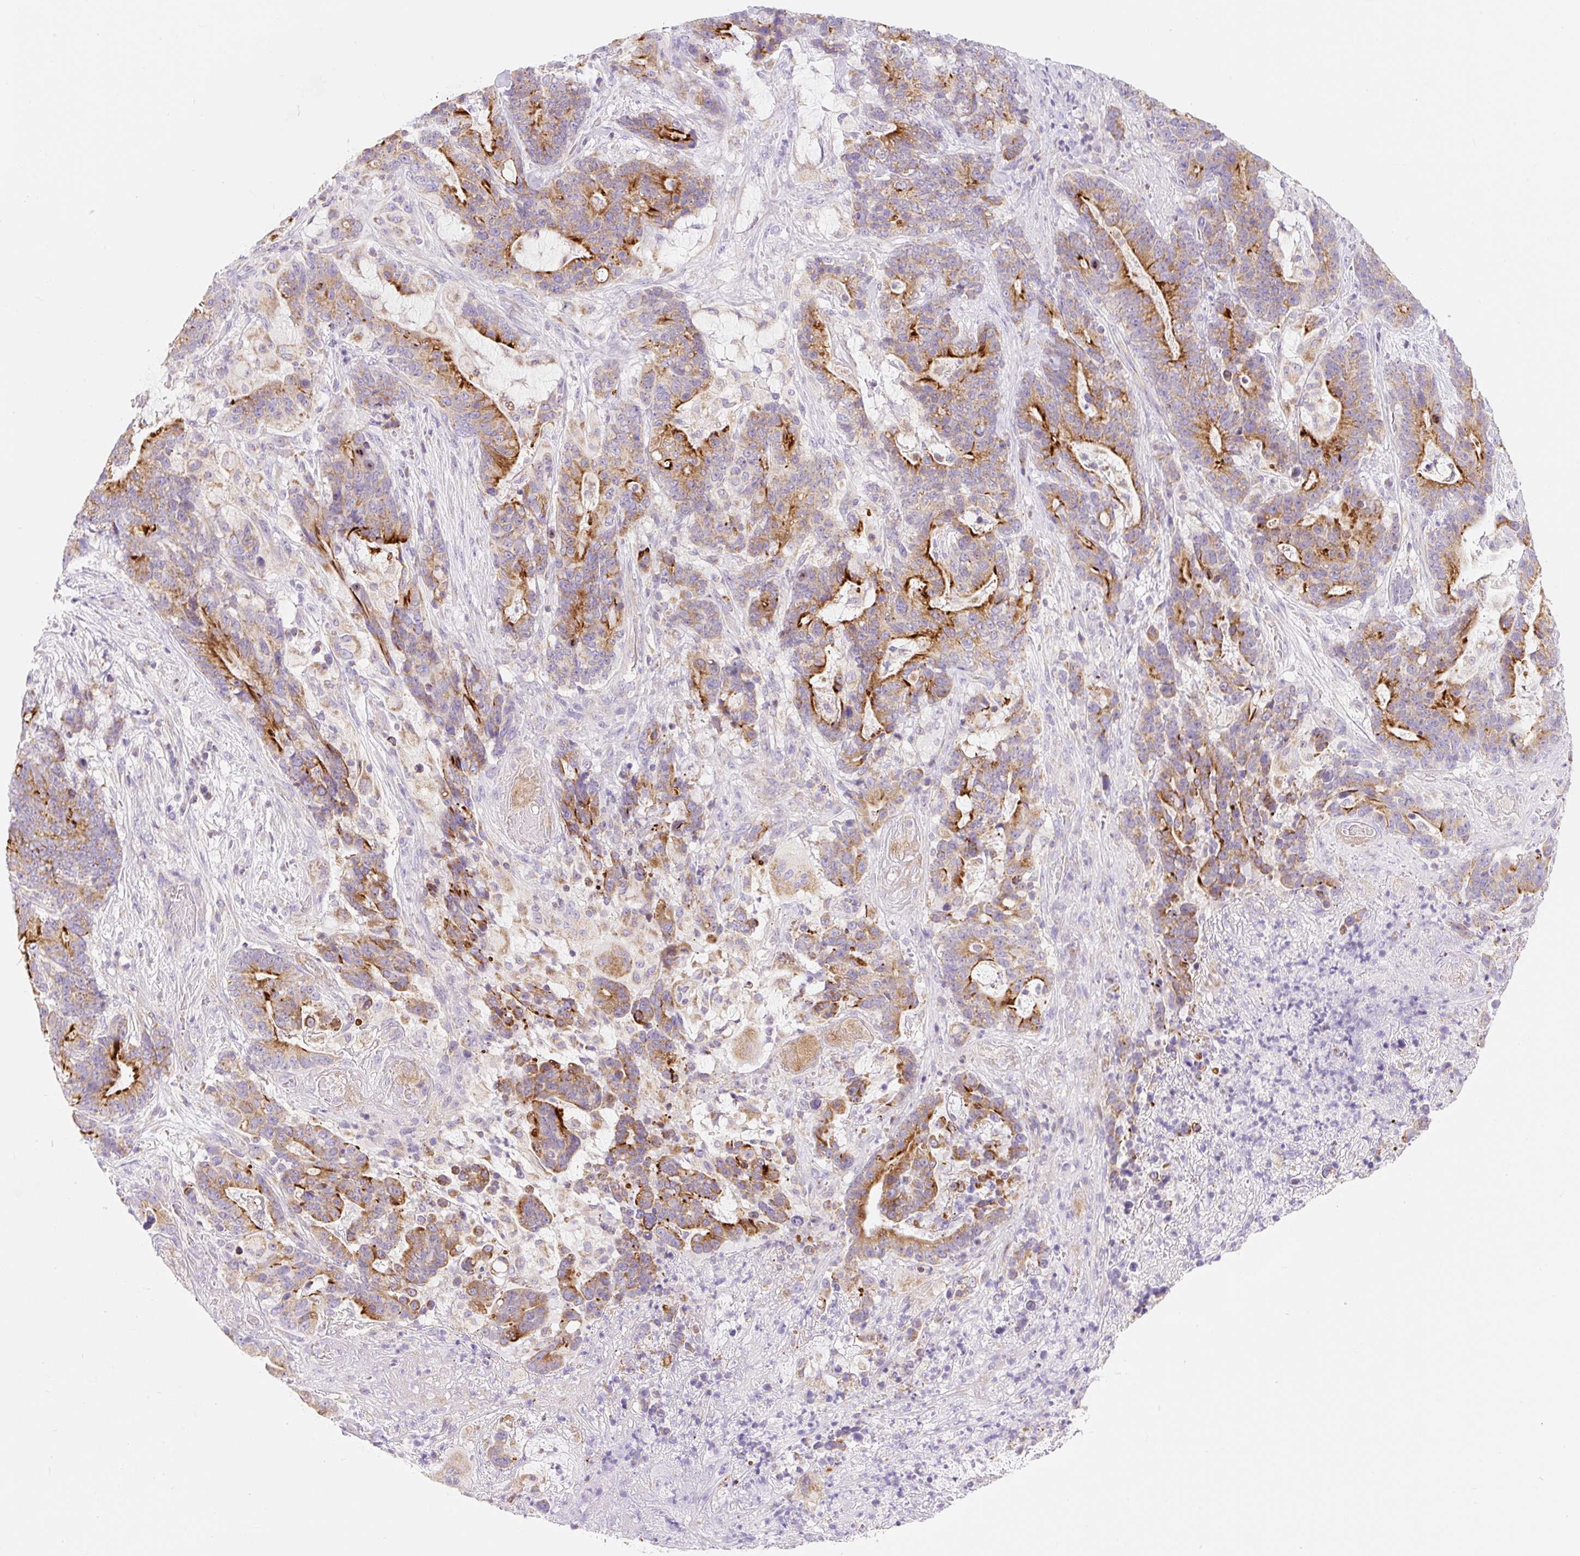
{"staining": {"intensity": "moderate", "quantity": ">75%", "location": "cytoplasmic/membranous"}, "tissue": "stomach cancer", "cell_type": "Tumor cells", "image_type": "cancer", "snomed": [{"axis": "morphology", "description": "Normal tissue, NOS"}, {"axis": "morphology", "description": "Adenocarcinoma, NOS"}, {"axis": "topography", "description": "Stomach"}], "caption": "Immunohistochemistry (IHC) histopathology image of neoplastic tissue: stomach adenocarcinoma stained using IHC demonstrates medium levels of moderate protein expression localized specifically in the cytoplasmic/membranous of tumor cells, appearing as a cytoplasmic/membranous brown color.", "gene": "FOCAD", "patient": {"sex": "female", "age": 64}}